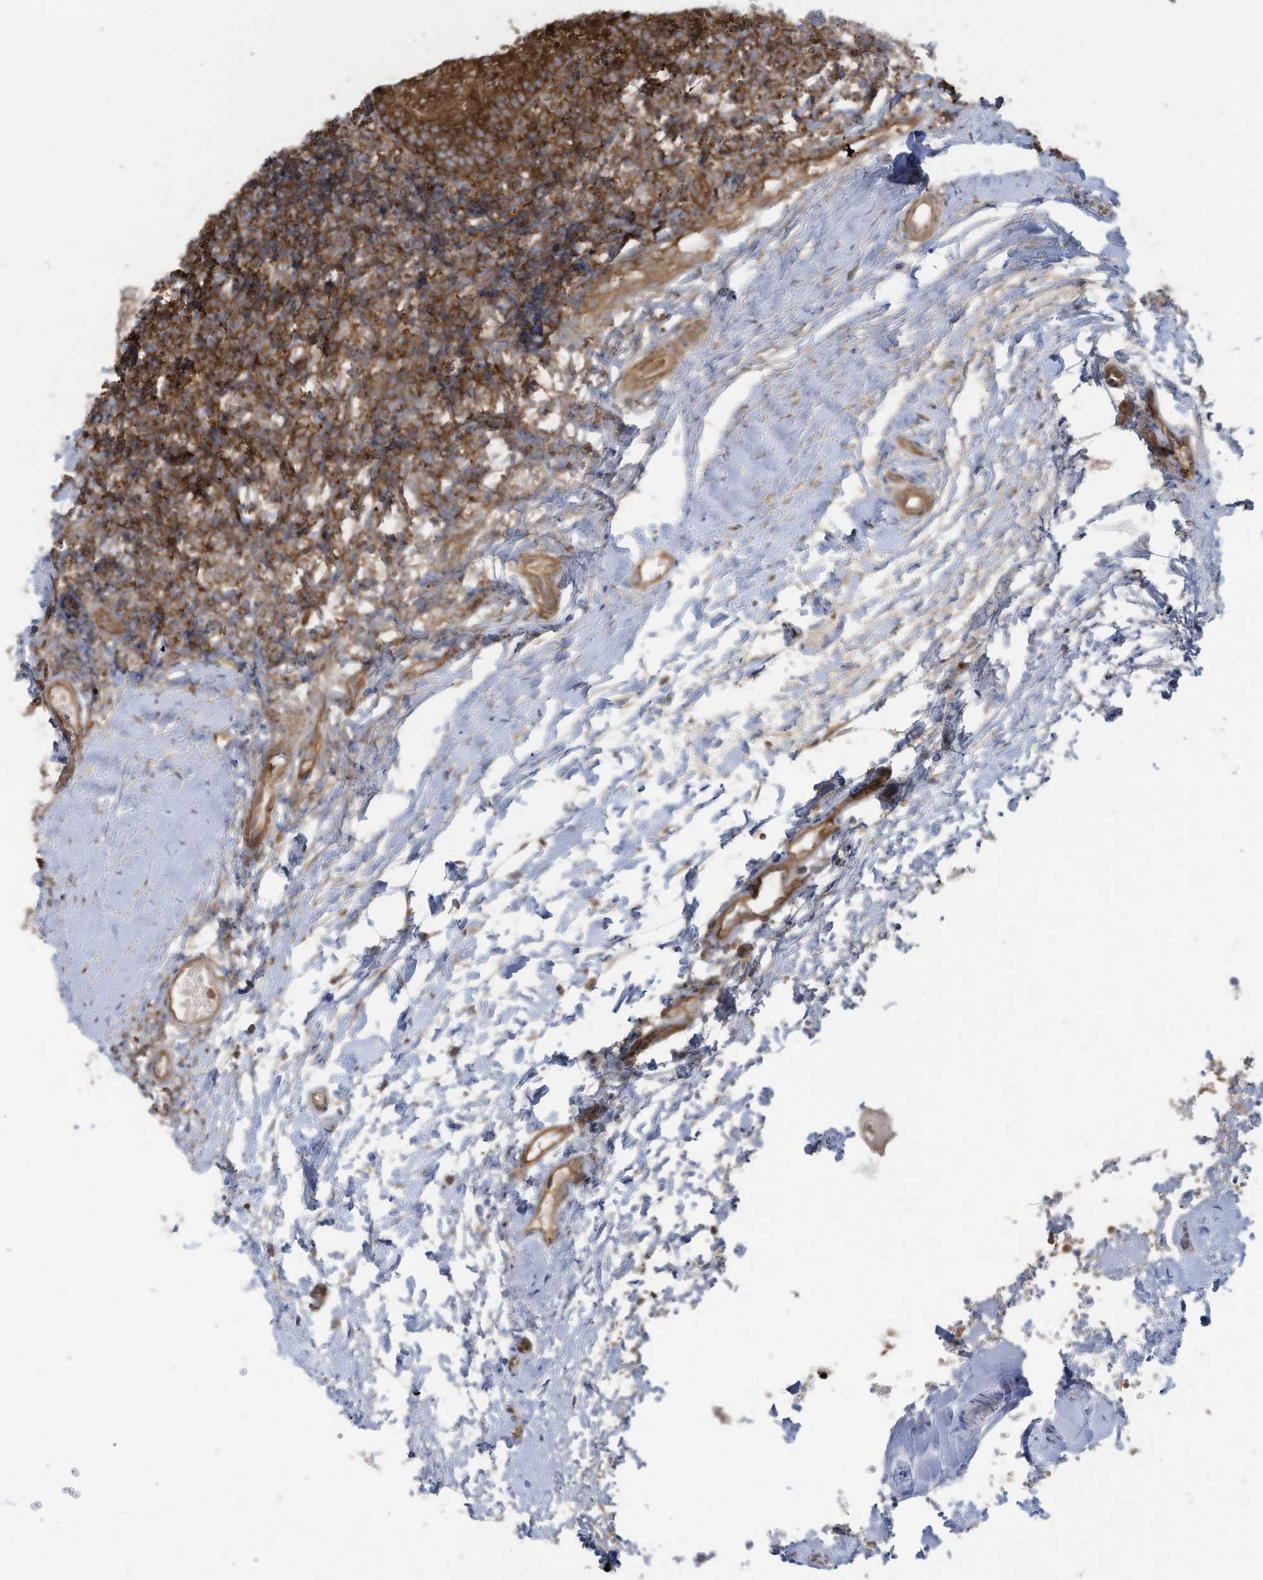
{"staining": {"intensity": "strong", "quantity": ">75%", "location": "cytoplasmic/membranous"}, "tissue": "tonsil", "cell_type": "Germinal center cells", "image_type": "normal", "snomed": [{"axis": "morphology", "description": "Normal tissue, NOS"}, {"axis": "topography", "description": "Tonsil"}], "caption": "Protein expression analysis of unremarkable human tonsil reveals strong cytoplasmic/membranous expression in approximately >75% of germinal center cells. Nuclei are stained in blue.", "gene": "OLA1", "patient": {"sex": "female", "age": 19}}